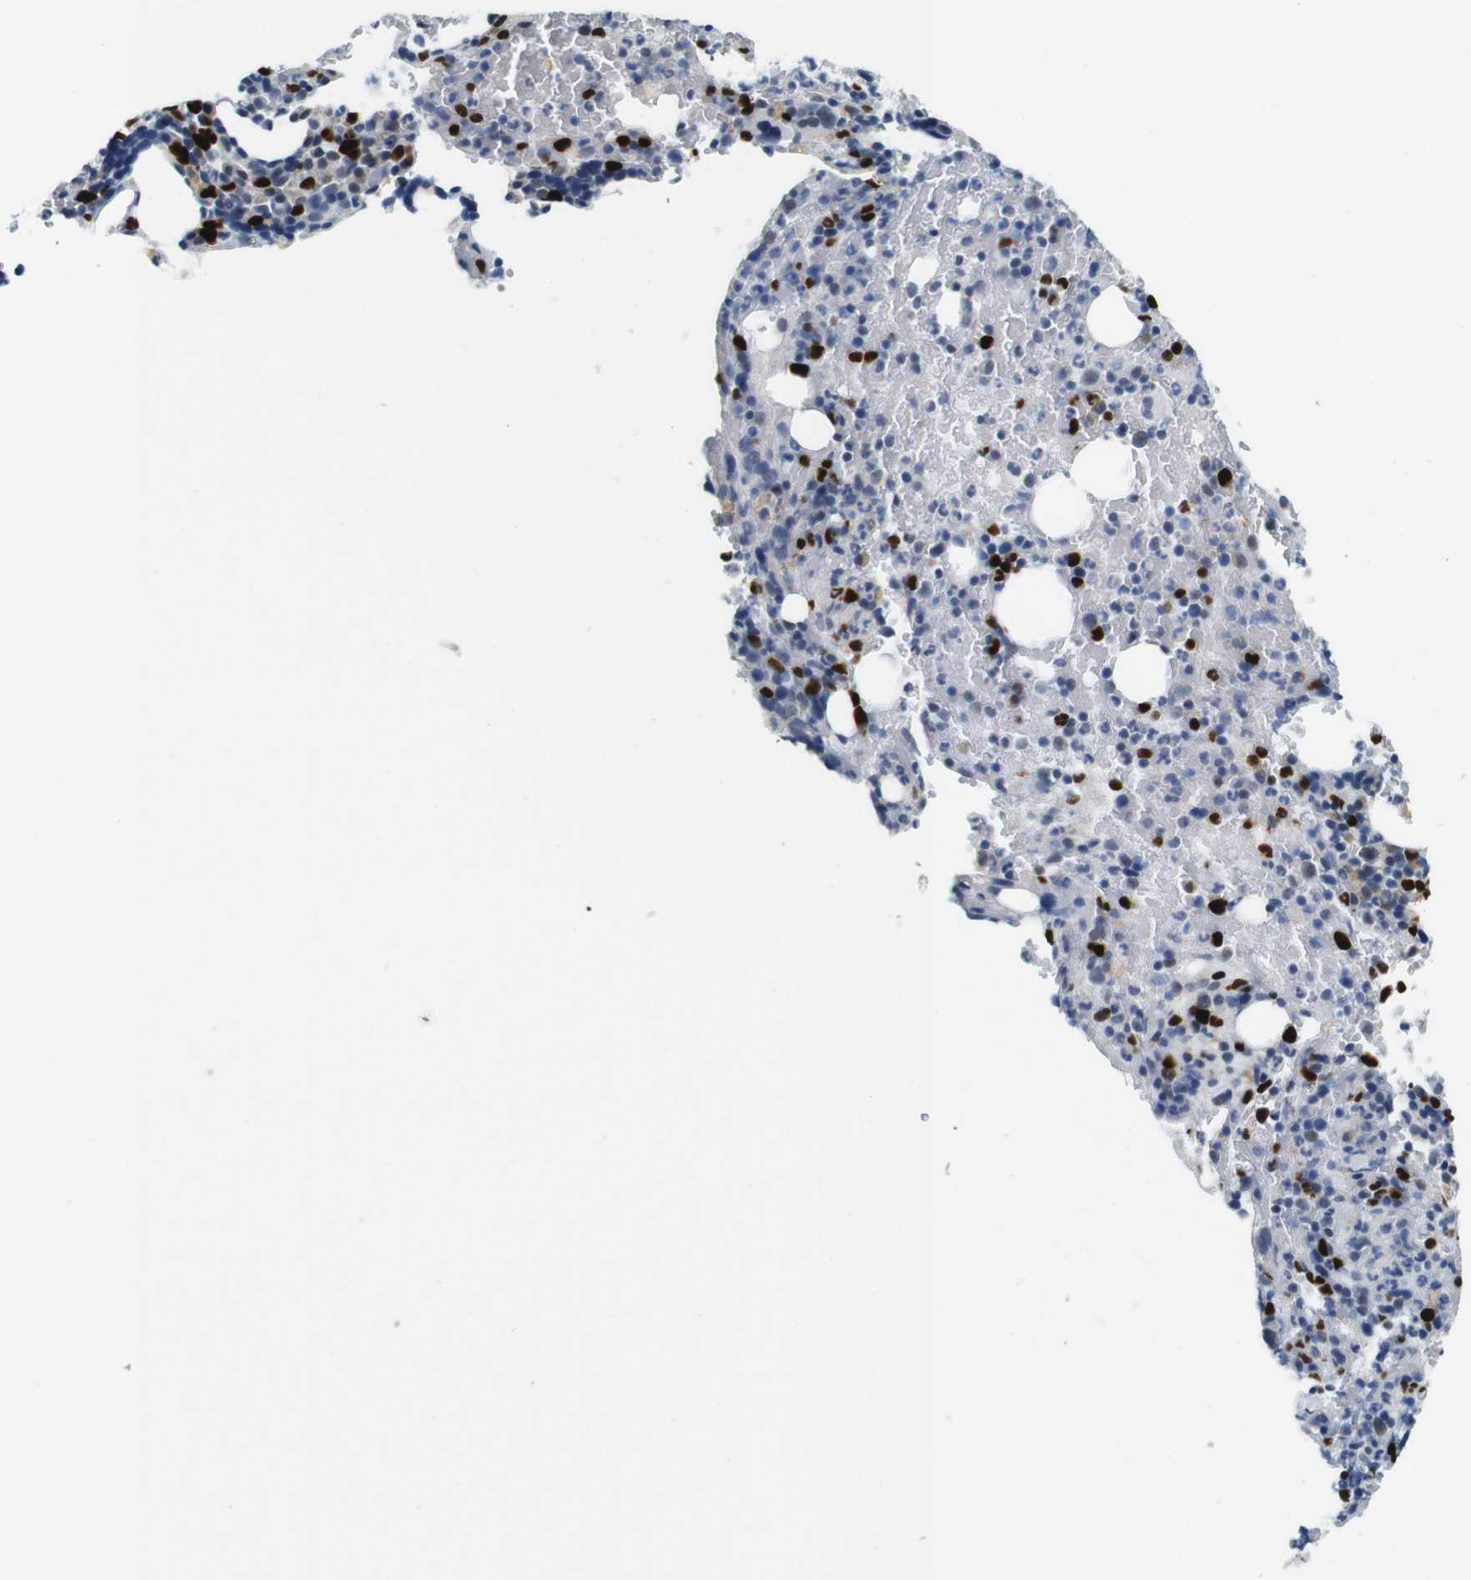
{"staining": {"intensity": "strong", "quantity": "<25%", "location": "nuclear"}, "tissue": "bone marrow", "cell_type": "Hematopoietic cells", "image_type": "normal", "snomed": [{"axis": "morphology", "description": "Normal tissue, NOS"}, {"axis": "morphology", "description": "Inflammation, NOS"}, {"axis": "topography", "description": "Bone marrow"}], "caption": "Hematopoietic cells show strong nuclear staining in about <25% of cells in unremarkable bone marrow.", "gene": "IRF8", "patient": {"sex": "male", "age": 72}}